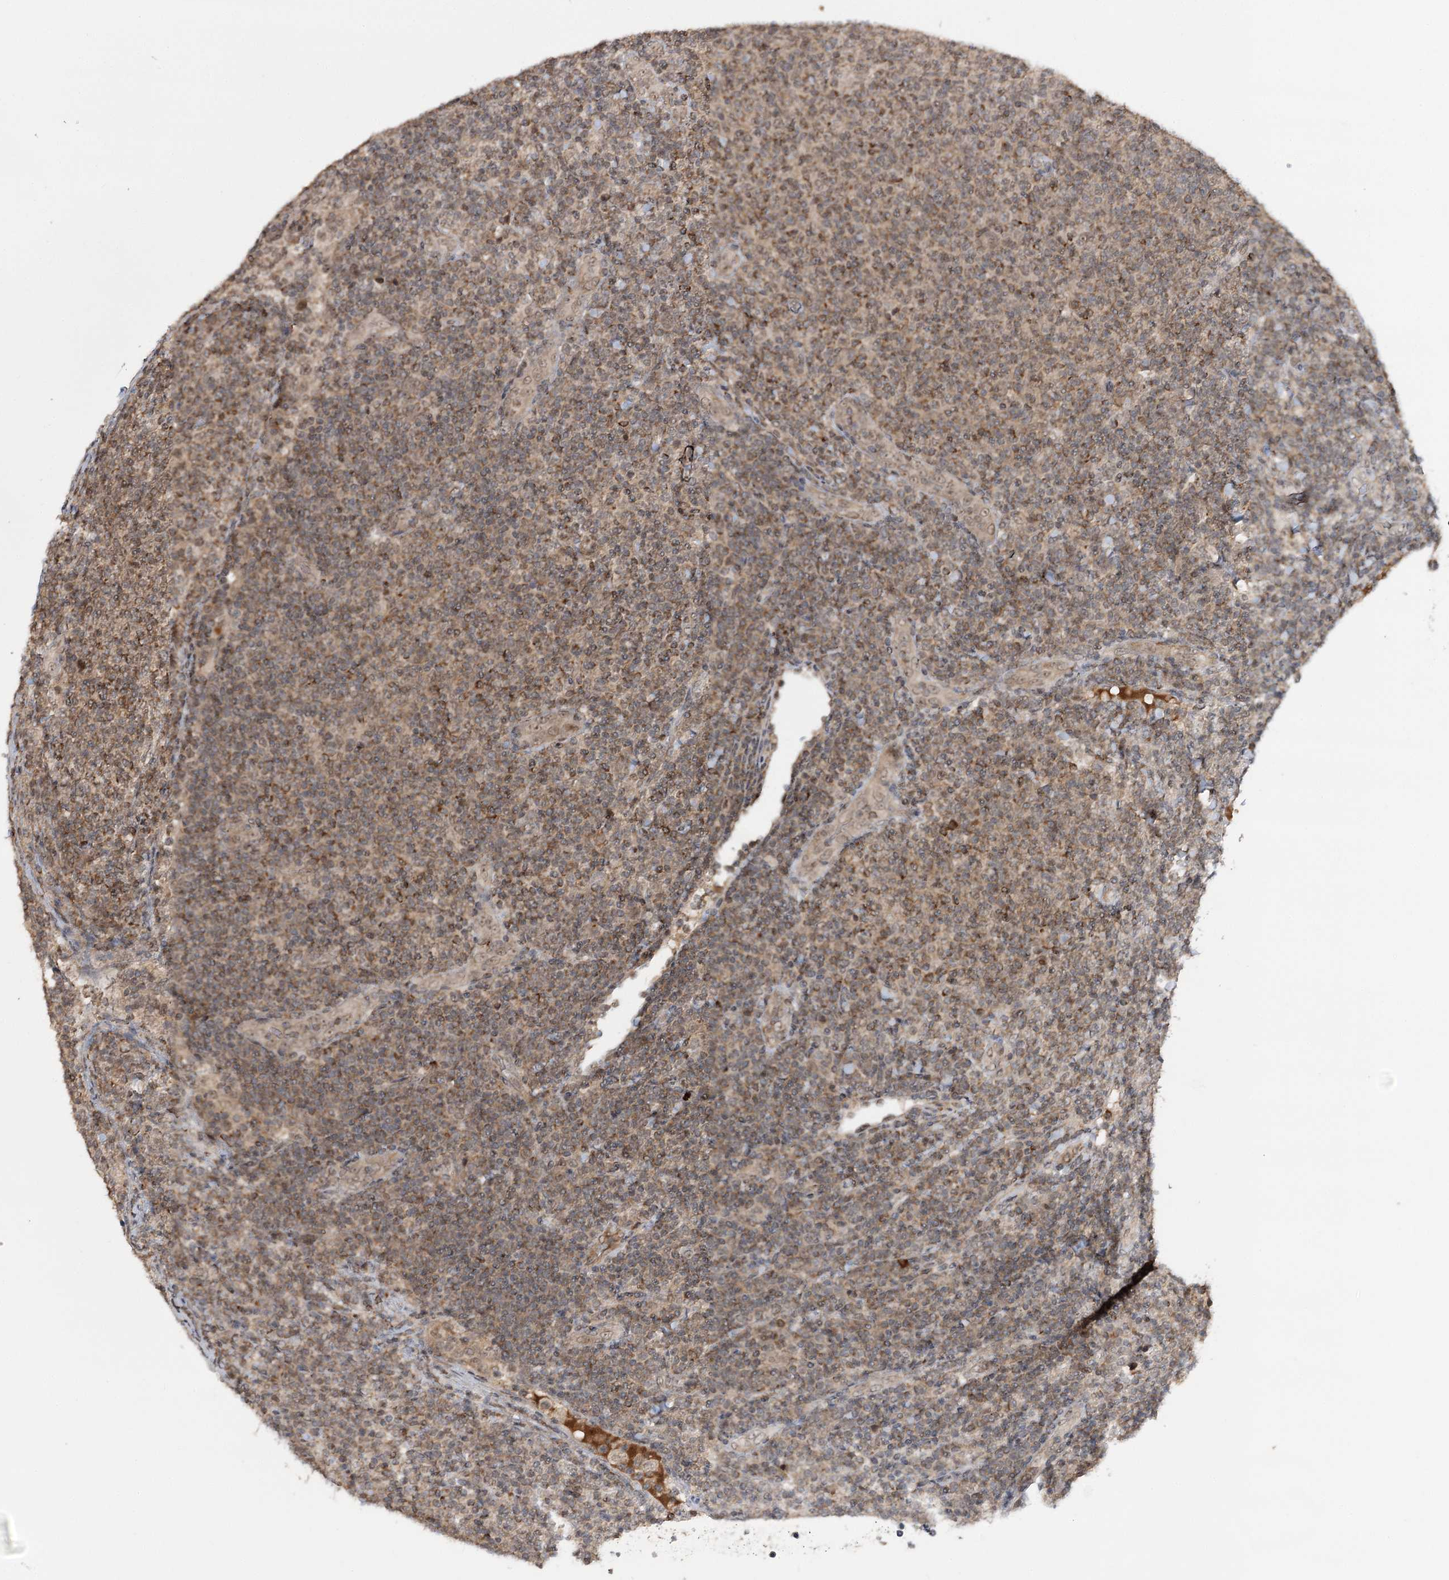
{"staining": {"intensity": "weak", "quantity": ">75%", "location": "cytoplasmic/membranous"}, "tissue": "lymphoma", "cell_type": "Tumor cells", "image_type": "cancer", "snomed": [{"axis": "morphology", "description": "Malignant lymphoma, non-Hodgkin's type, Low grade"}, {"axis": "topography", "description": "Lymph node"}], "caption": "Lymphoma stained with a brown dye reveals weak cytoplasmic/membranous positive expression in approximately >75% of tumor cells.", "gene": "FAM53B", "patient": {"sex": "male", "age": 66}}